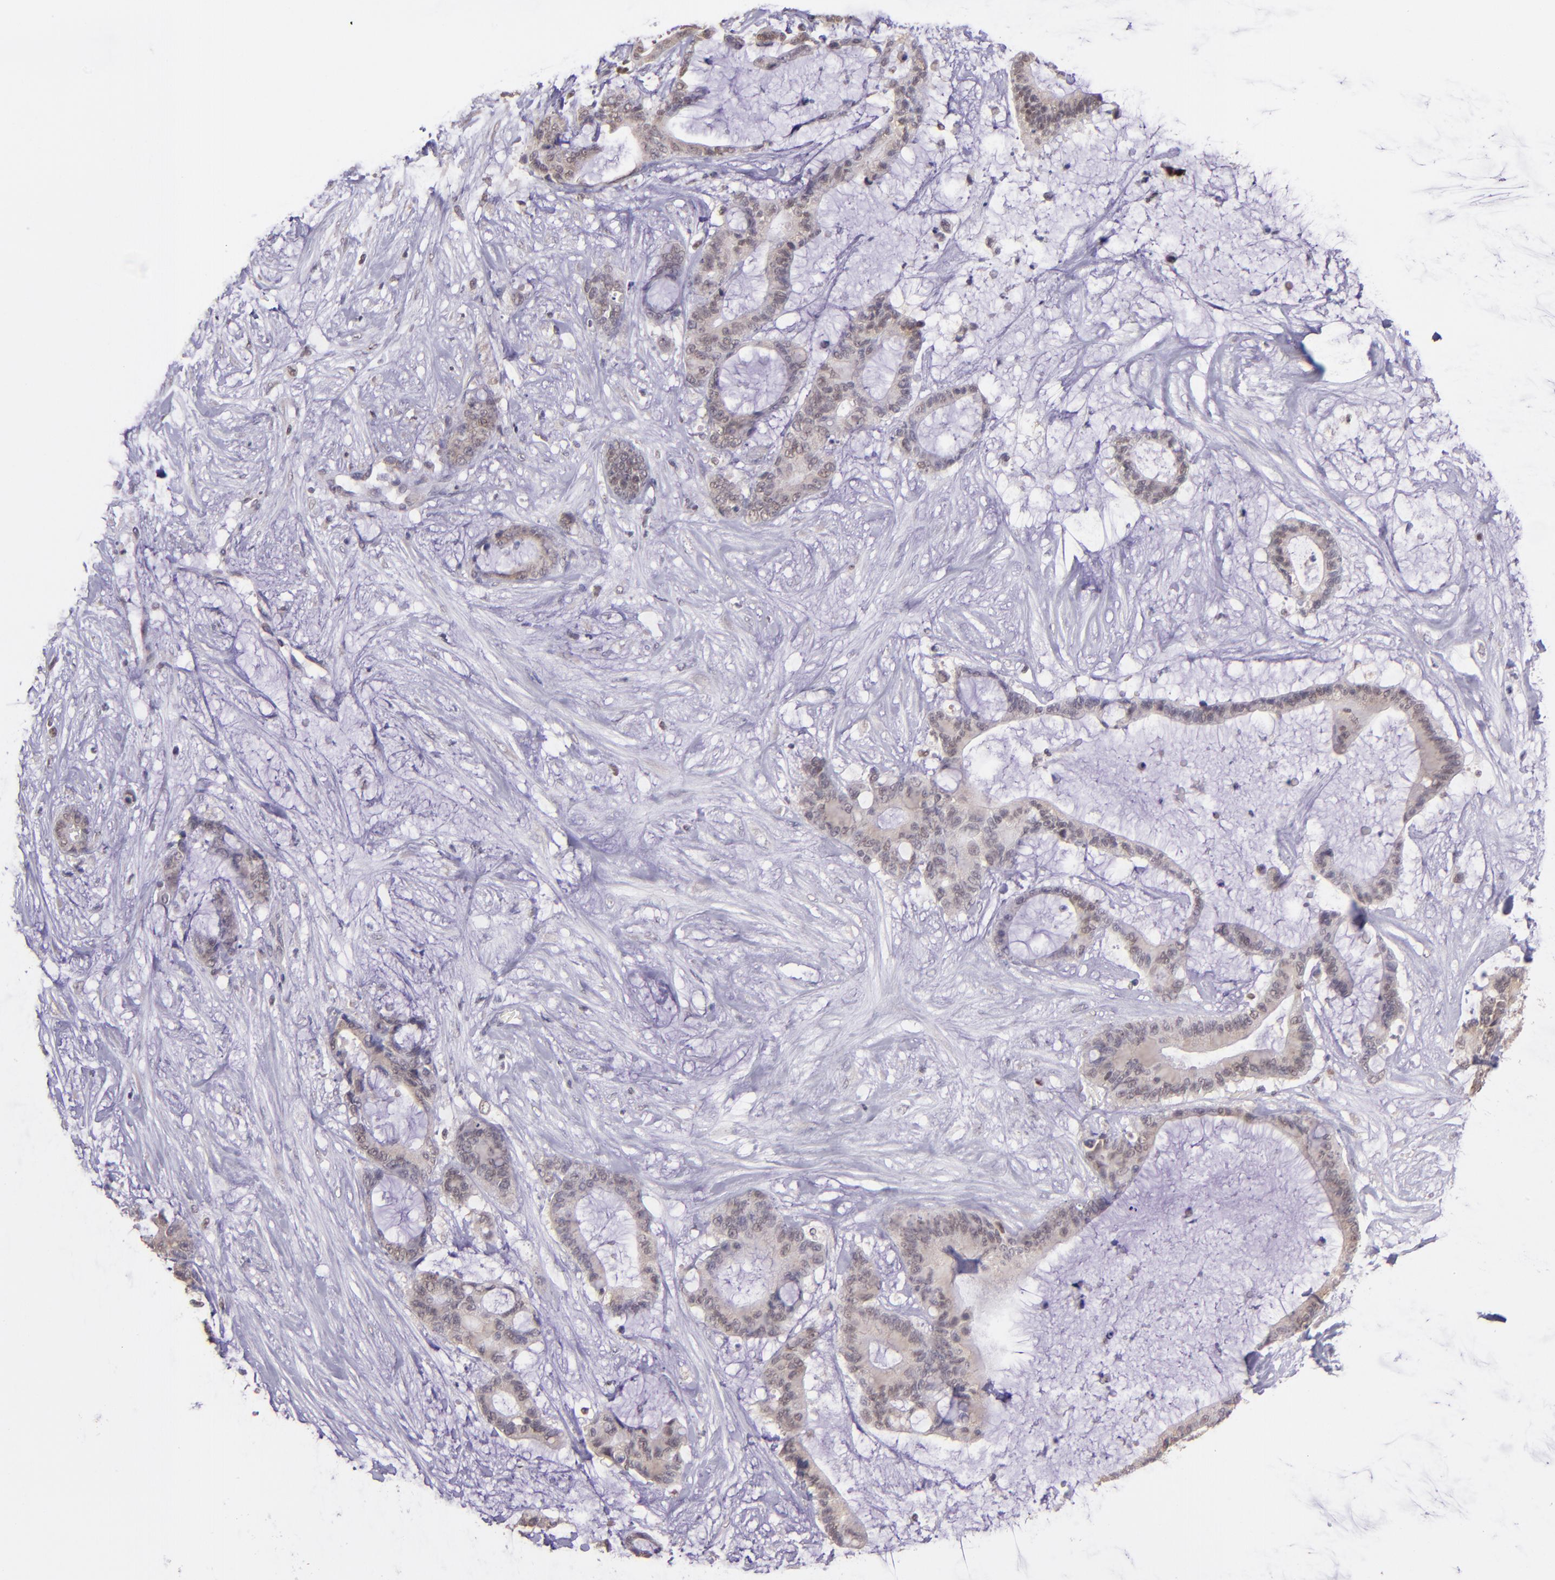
{"staining": {"intensity": "weak", "quantity": "25%-75%", "location": "nuclear"}, "tissue": "liver cancer", "cell_type": "Tumor cells", "image_type": "cancer", "snomed": [{"axis": "morphology", "description": "Cholangiocarcinoma"}, {"axis": "topography", "description": "Liver"}], "caption": "Liver cancer stained with DAB (3,3'-diaminobenzidine) immunohistochemistry exhibits low levels of weak nuclear expression in approximately 25%-75% of tumor cells. The staining is performed using DAB brown chromogen to label protein expression. The nuclei are counter-stained blue using hematoxylin.", "gene": "ELF1", "patient": {"sex": "female", "age": 73}}